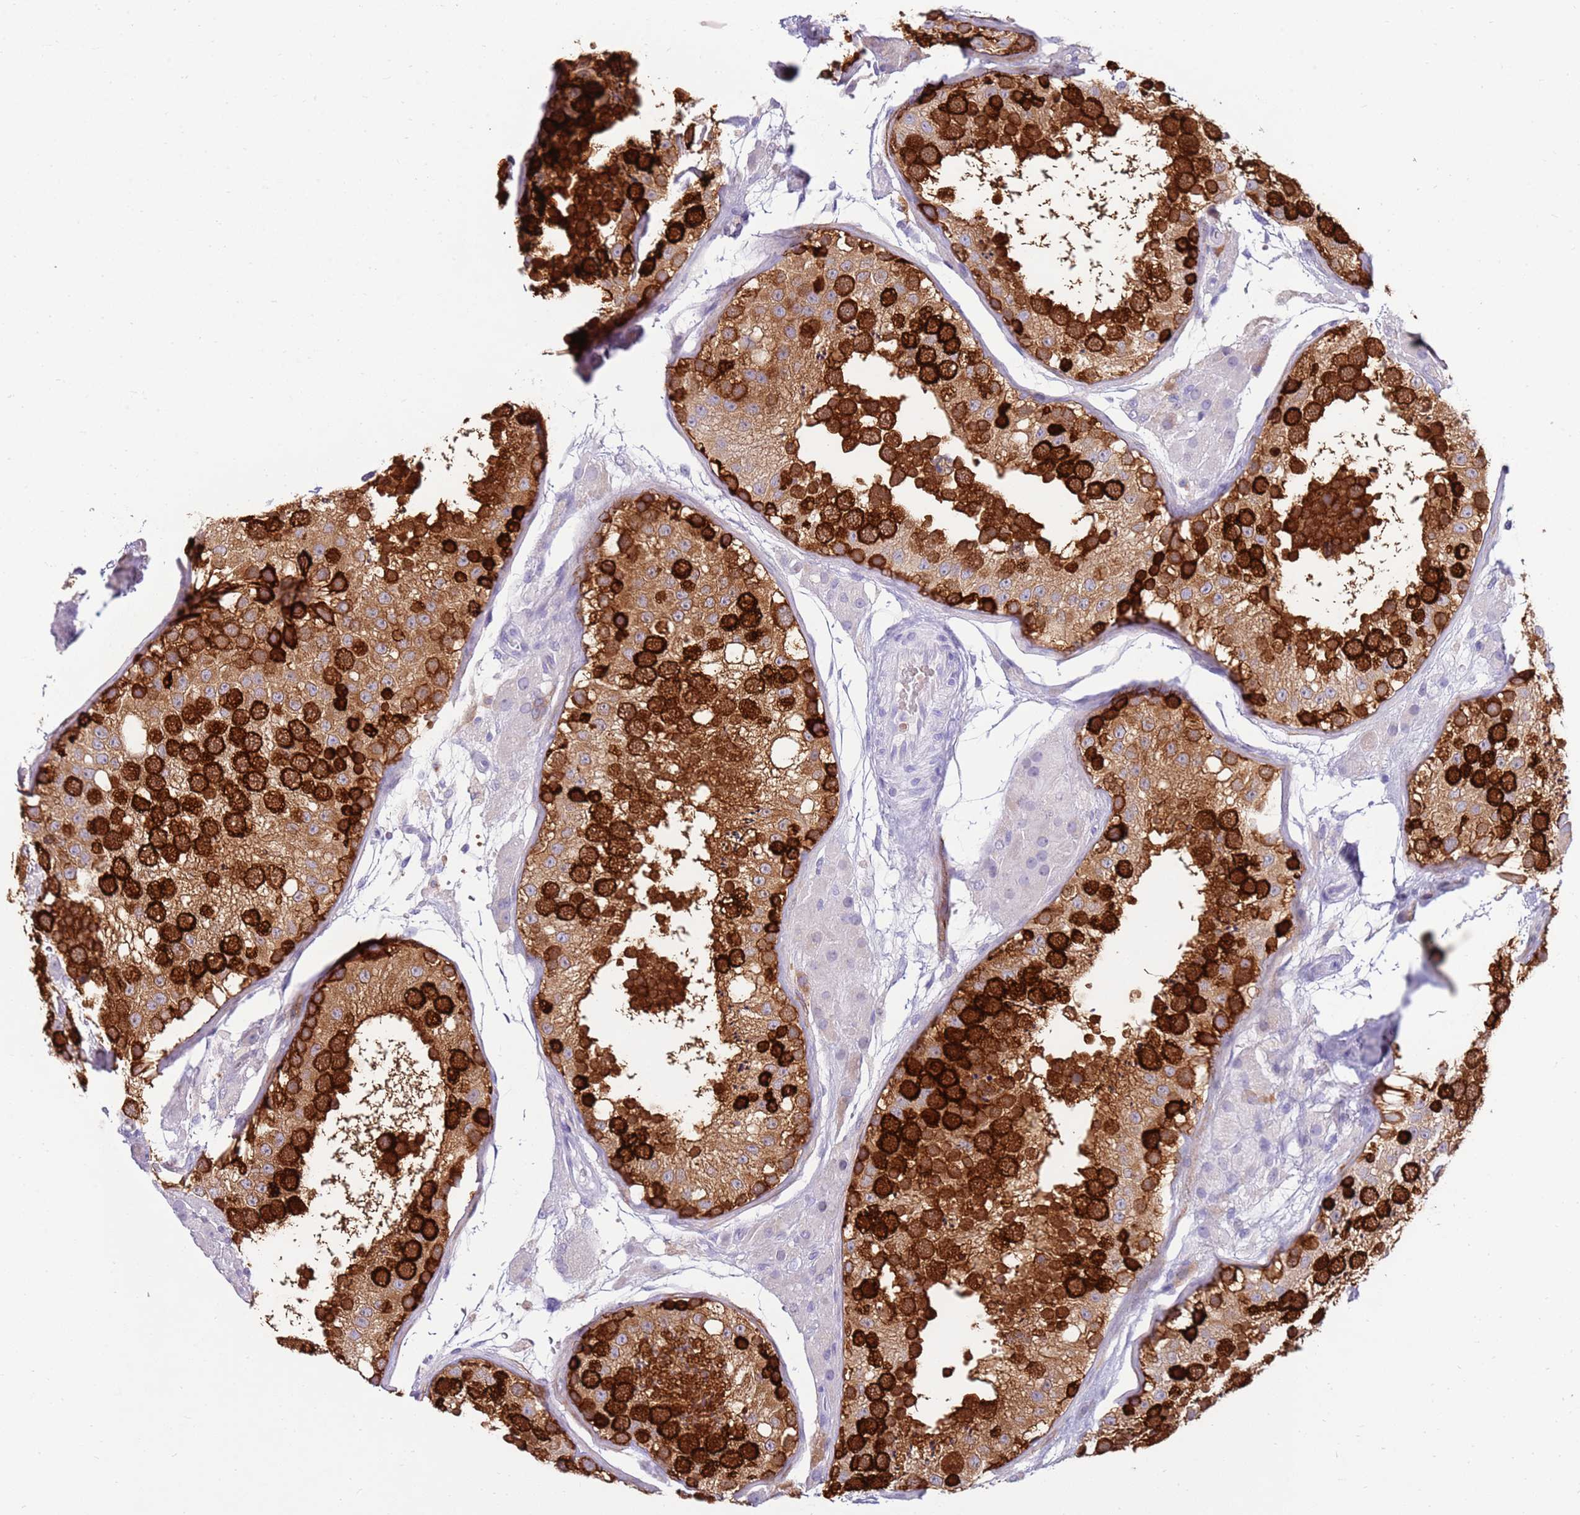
{"staining": {"intensity": "strong", "quantity": ">75%", "location": "cytoplasmic/membranous"}, "tissue": "testis", "cell_type": "Cells in seminiferous ducts", "image_type": "normal", "snomed": [{"axis": "morphology", "description": "Normal tissue, NOS"}, {"axis": "topography", "description": "Testis"}], "caption": "Strong cytoplasmic/membranous positivity is present in approximately >75% of cells in seminiferous ducts in normal testis. The staining was performed using DAB (3,3'-diaminobenzidine) to visualize the protein expression in brown, while the nuclei were stained in blue with hematoxylin (Magnification: 20x).", "gene": "EVPLL", "patient": {"sex": "male", "age": 26}}